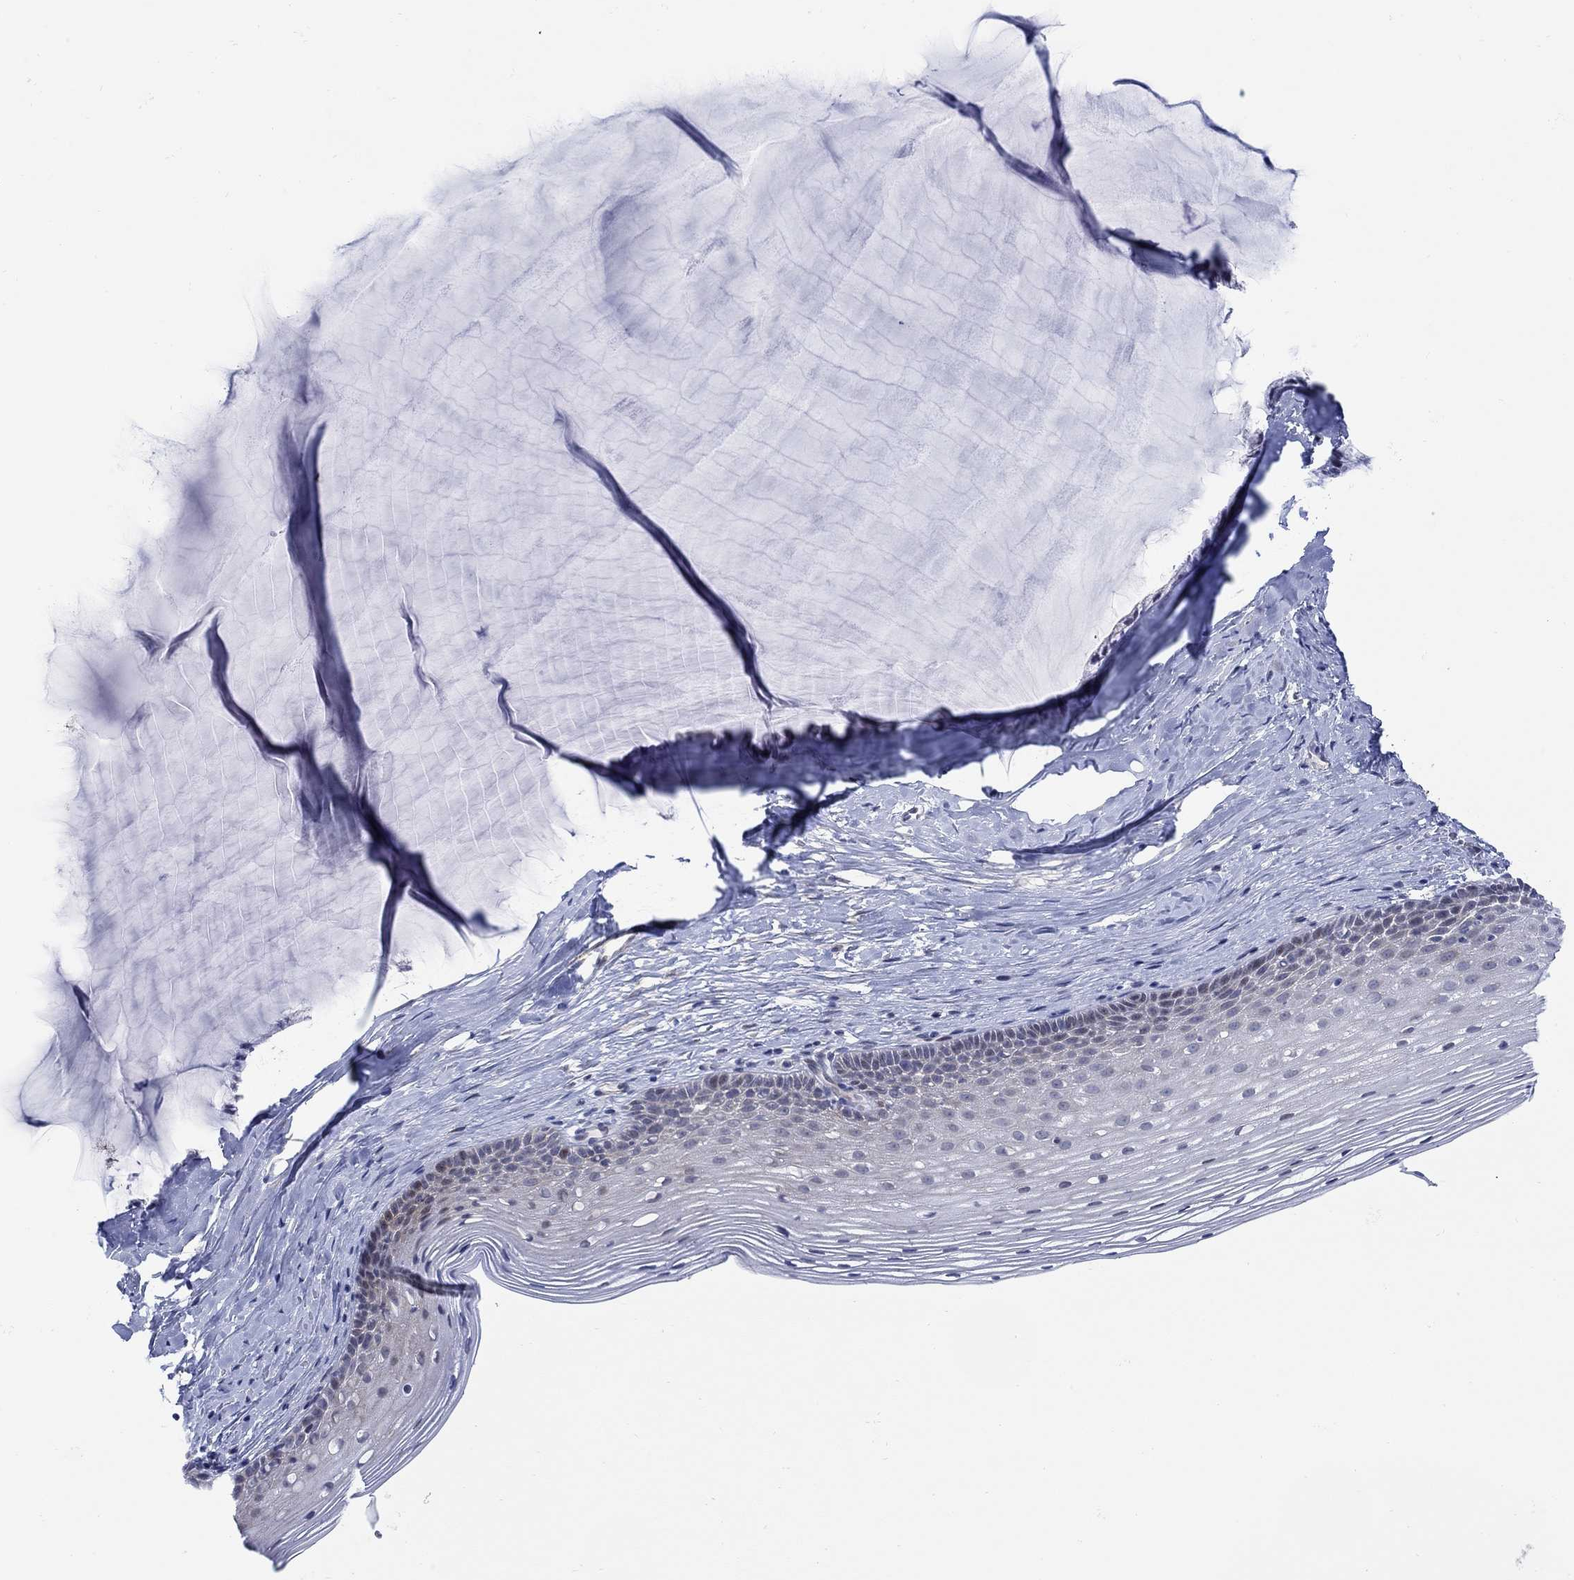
{"staining": {"intensity": "negative", "quantity": "none", "location": "none"}, "tissue": "cervix", "cell_type": "Glandular cells", "image_type": "normal", "snomed": [{"axis": "morphology", "description": "Normal tissue, NOS"}, {"axis": "topography", "description": "Cervix"}], "caption": "Human cervix stained for a protein using immunohistochemistry (IHC) displays no expression in glandular cells.", "gene": "SCN7A", "patient": {"sex": "female", "age": 40}}